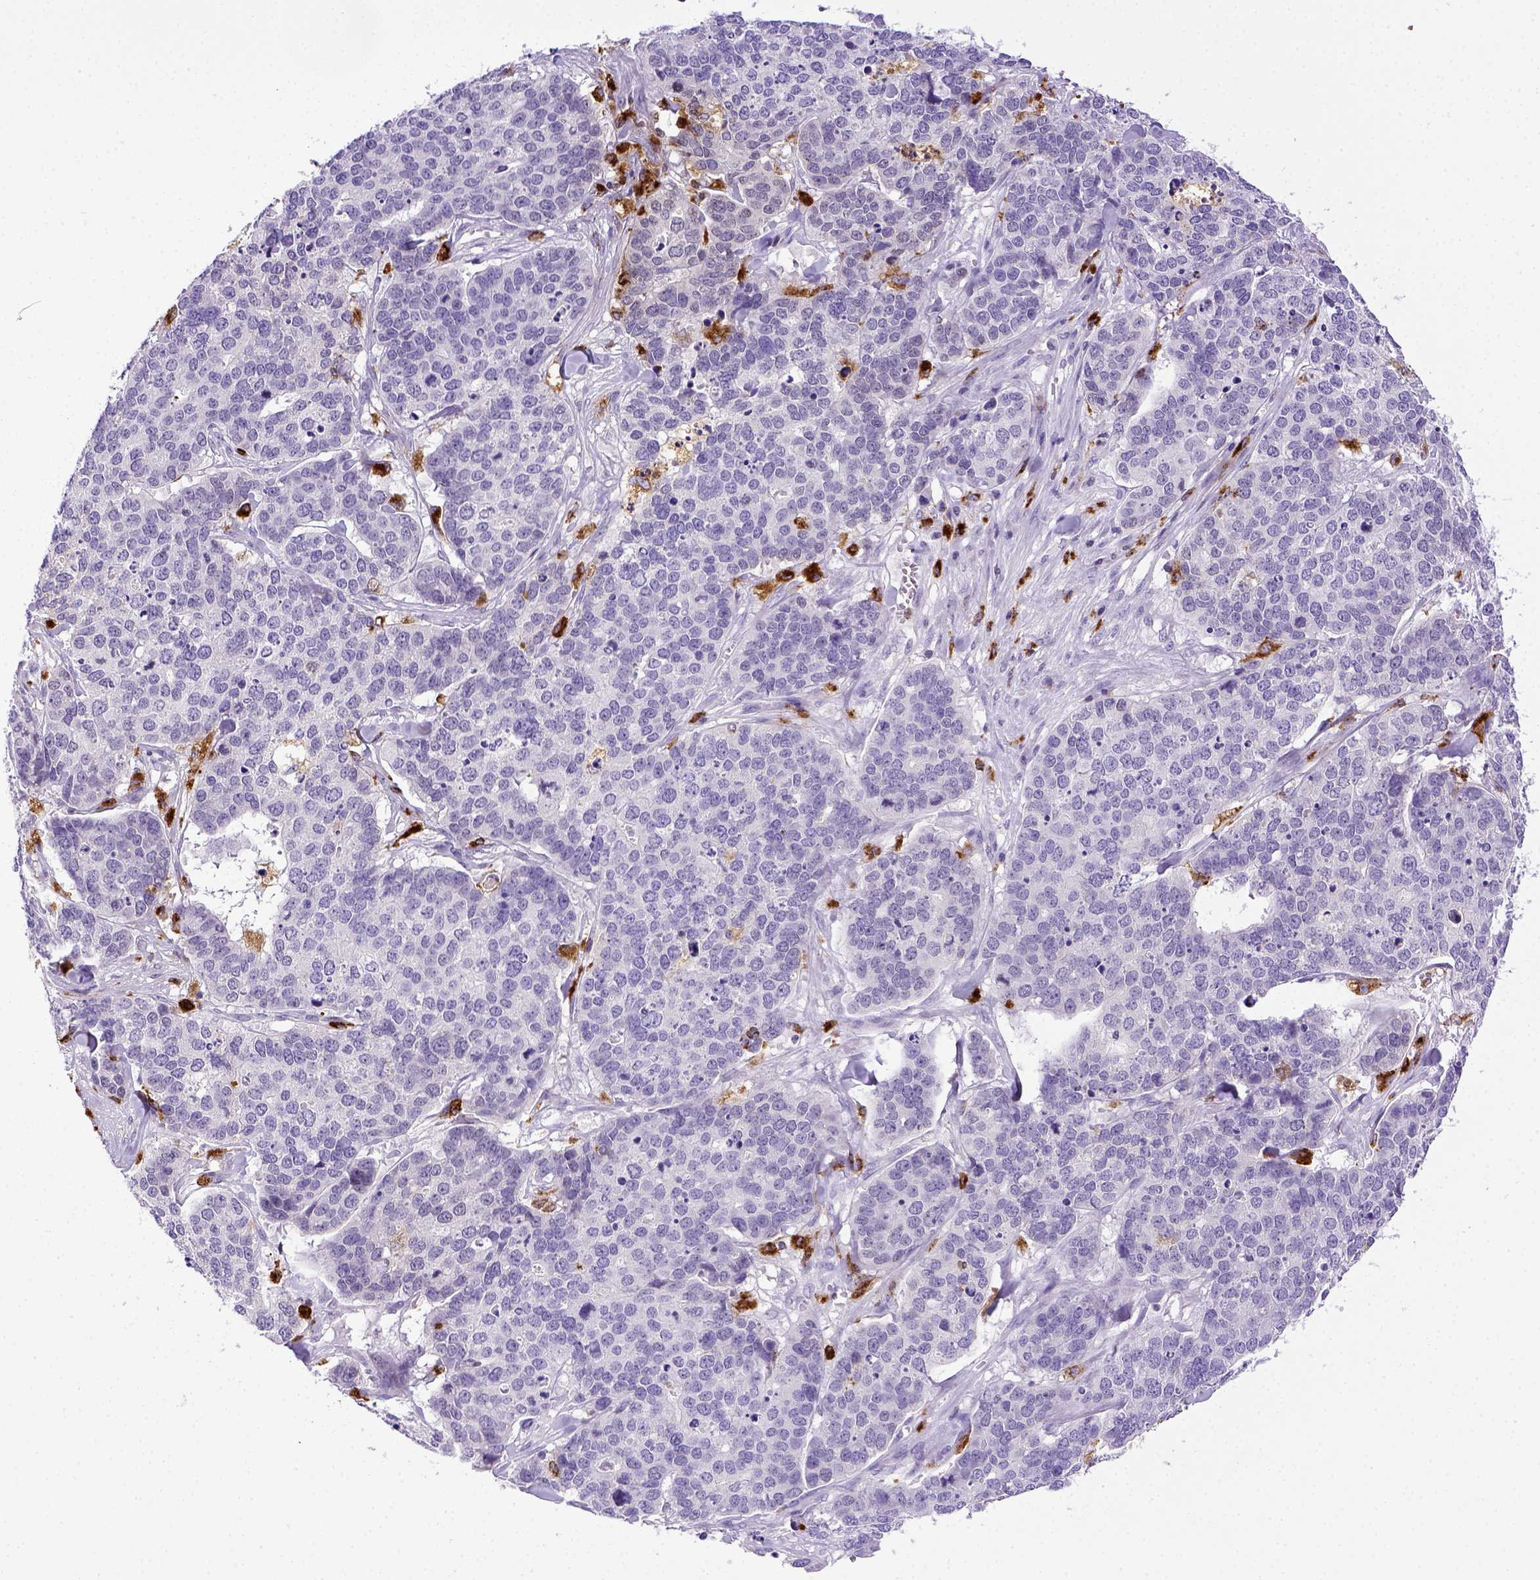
{"staining": {"intensity": "negative", "quantity": "none", "location": "none"}, "tissue": "ovarian cancer", "cell_type": "Tumor cells", "image_type": "cancer", "snomed": [{"axis": "morphology", "description": "Carcinoma, endometroid"}, {"axis": "topography", "description": "Ovary"}], "caption": "IHC photomicrograph of human ovarian endometroid carcinoma stained for a protein (brown), which demonstrates no expression in tumor cells. (IHC, brightfield microscopy, high magnification).", "gene": "CD68", "patient": {"sex": "female", "age": 65}}